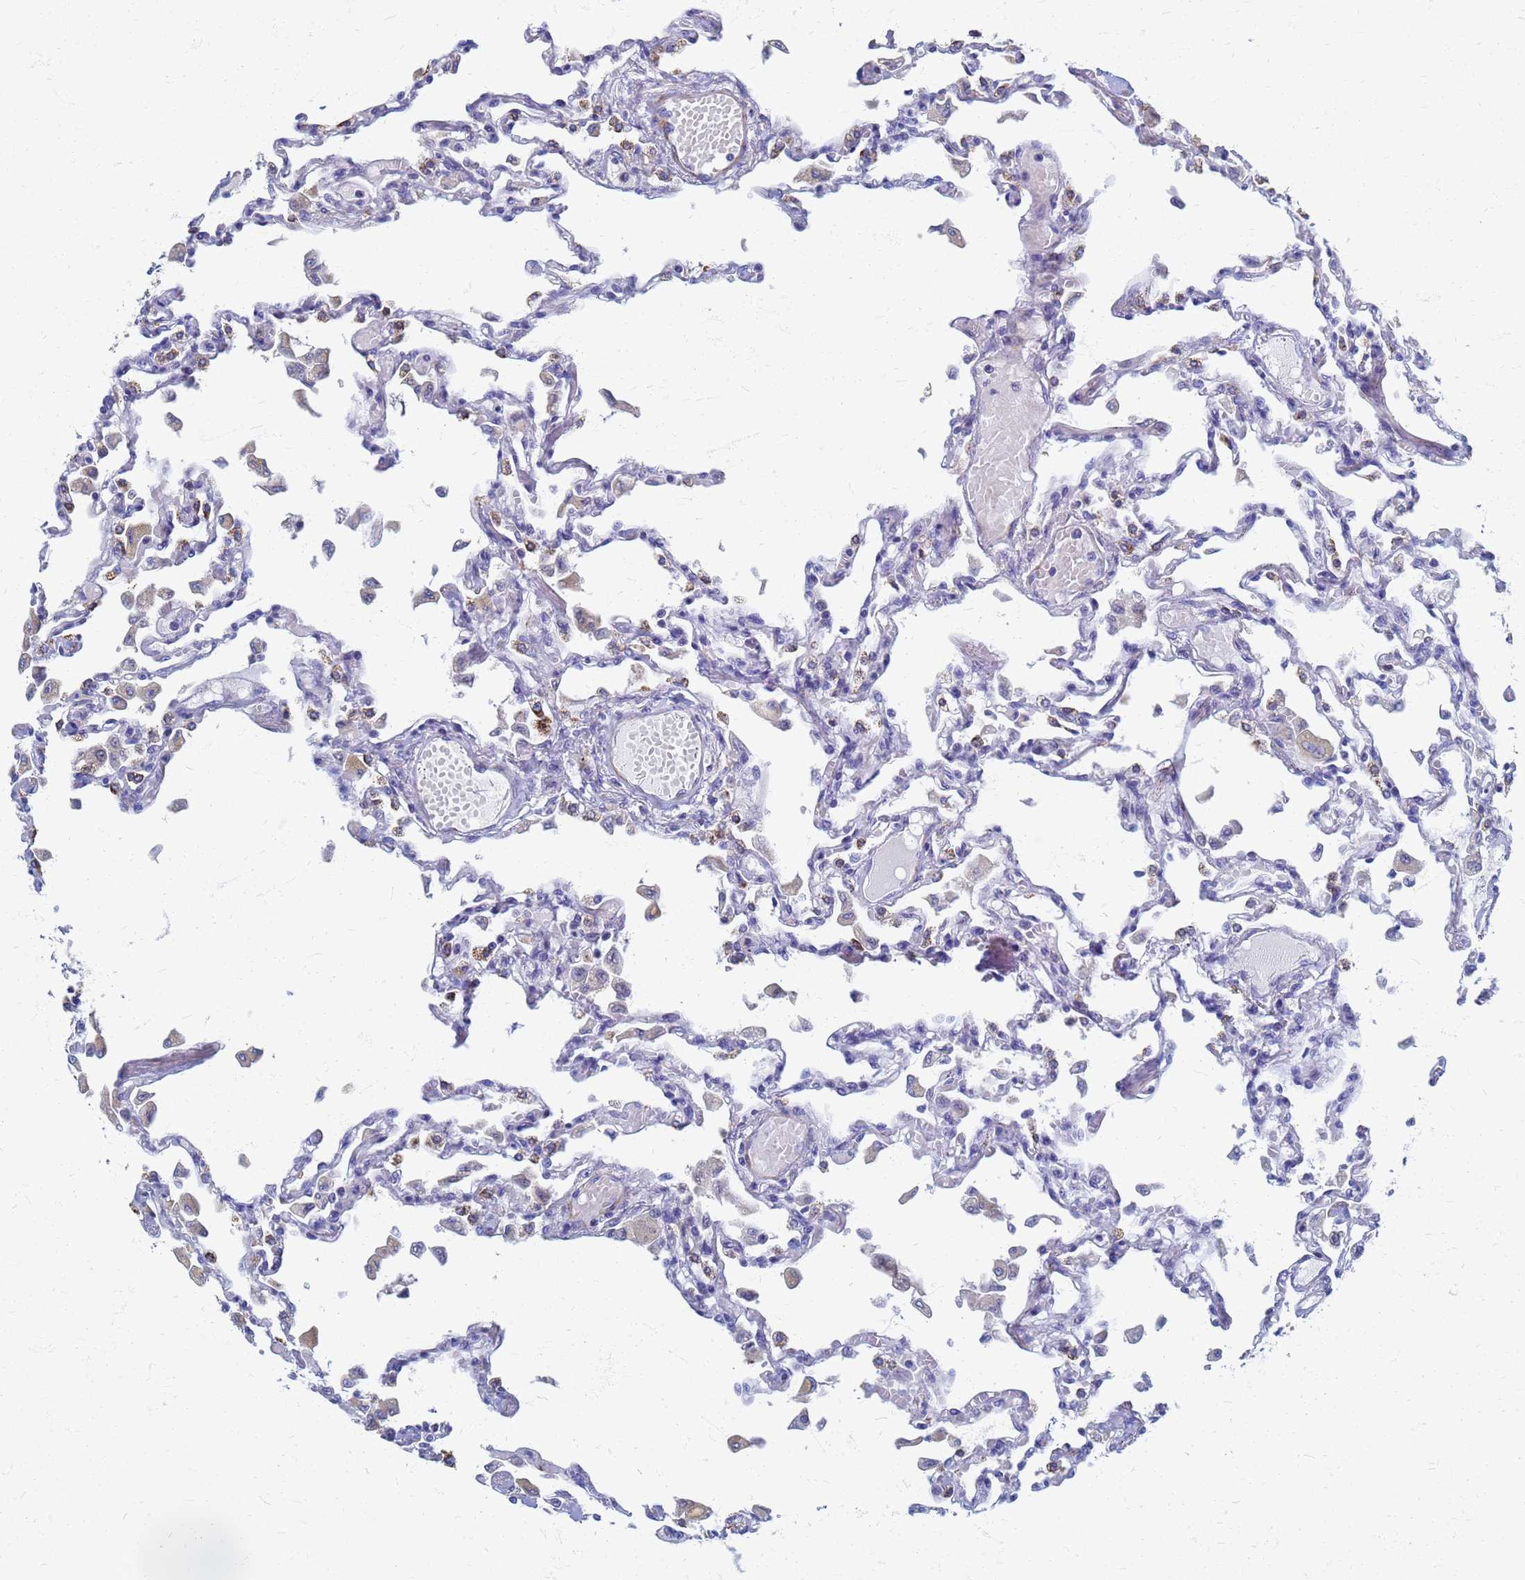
{"staining": {"intensity": "moderate", "quantity": "<25%", "location": "cytoplasmic/membranous"}, "tissue": "lung", "cell_type": "Alveolar cells", "image_type": "normal", "snomed": [{"axis": "morphology", "description": "Normal tissue, NOS"}, {"axis": "topography", "description": "Bronchus"}, {"axis": "topography", "description": "Lung"}], "caption": "Immunohistochemistry histopathology image of benign lung: lung stained using IHC shows low levels of moderate protein expression localized specifically in the cytoplasmic/membranous of alveolar cells, appearing as a cytoplasmic/membranous brown color.", "gene": "ATPAF1", "patient": {"sex": "female", "age": 49}}